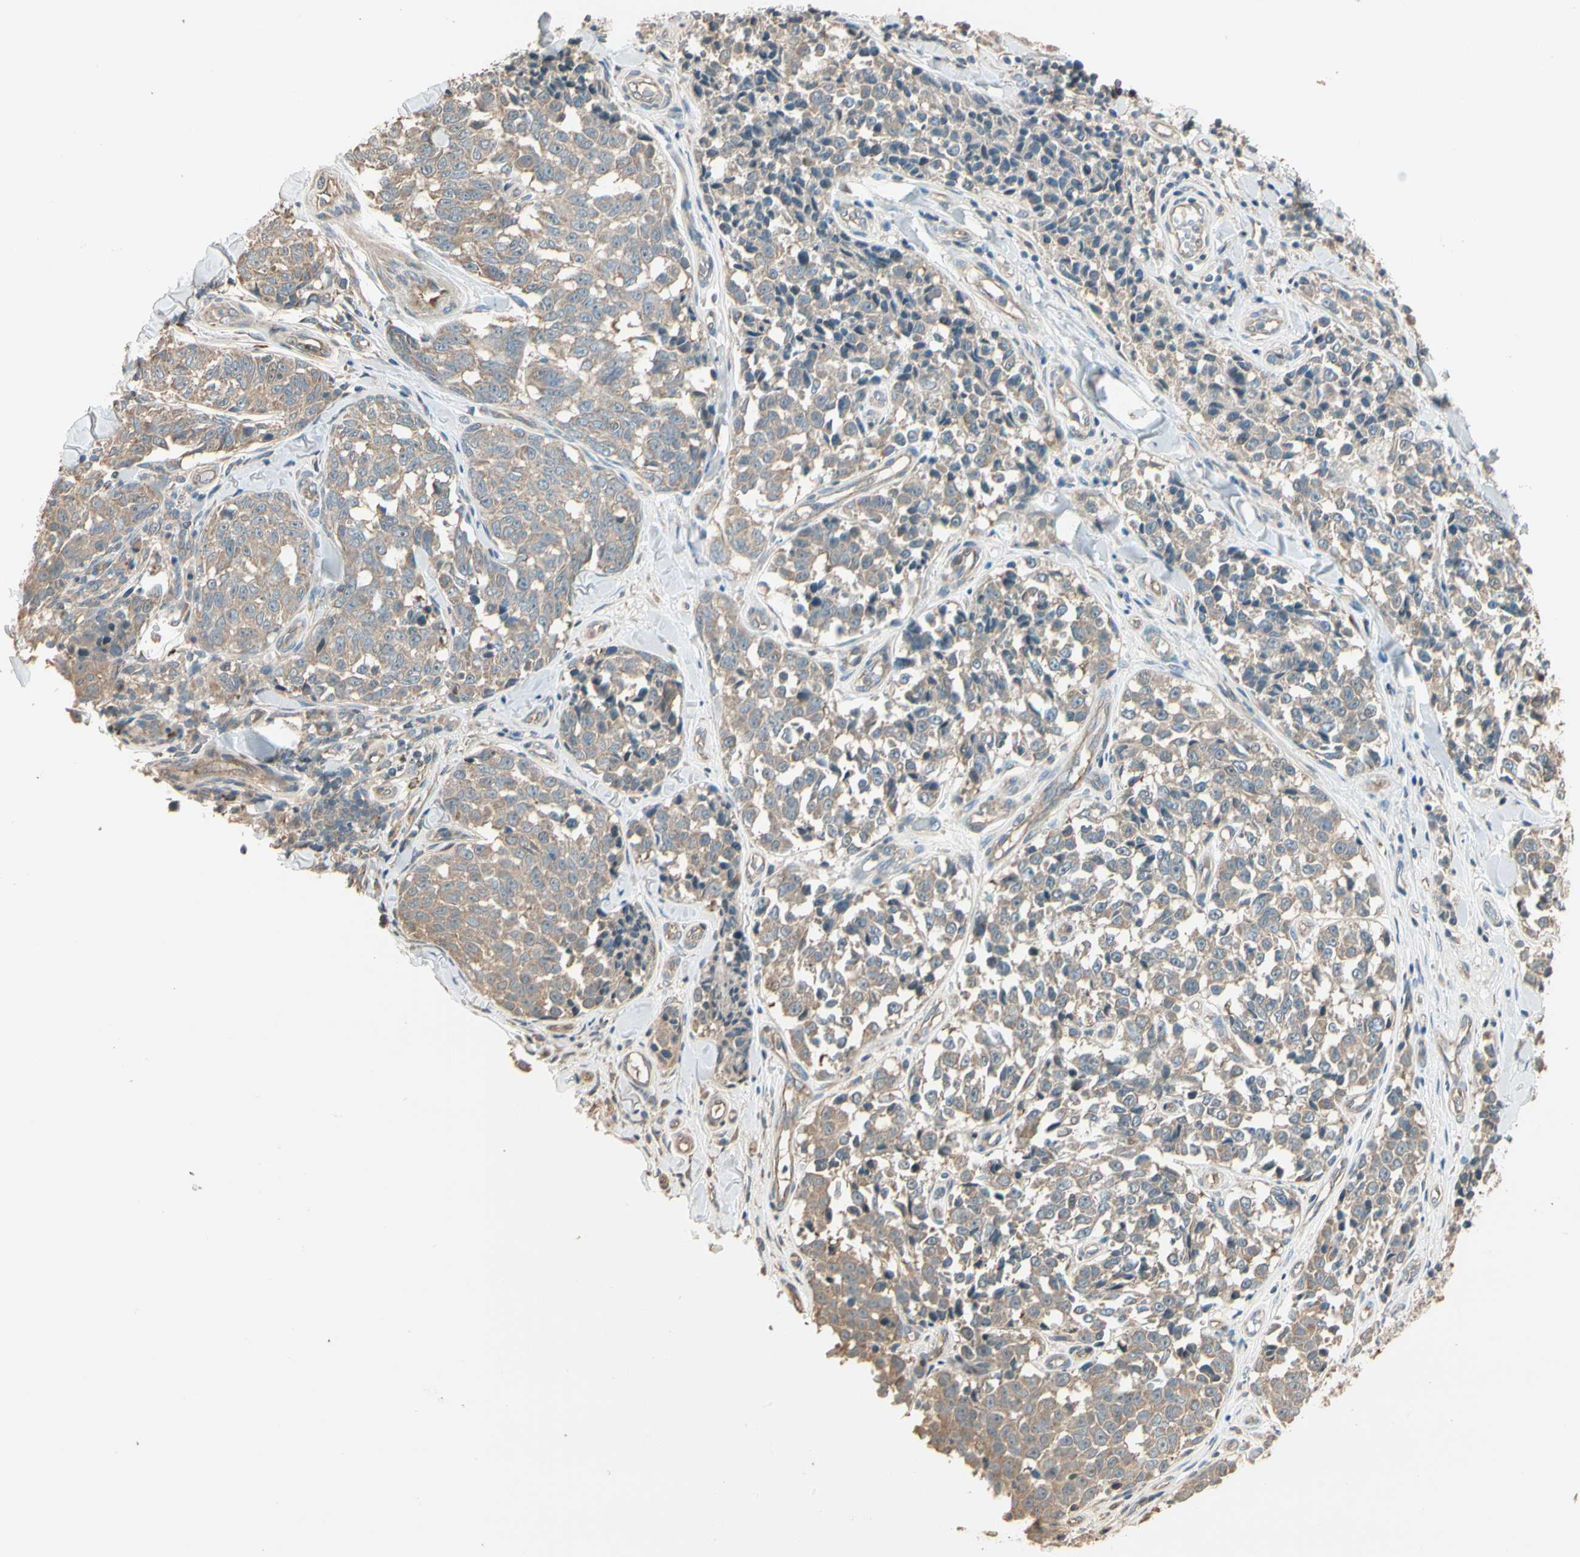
{"staining": {"intensity": "weak", "quantity": ">75%", "location": "cytoplasmic/membranous"}, "tissue": "melanoma", "cell_type": "Tumor cells", "image_type": "cancer", "snomed": [{"axis": "morphology", "description": "Malignant melanoma, NOS"}, {"axis": "topography", "description": "Skin"}], "caption": "The image demonstrates a brown stain indicating the presence of a protein in the cytoplasmic/membranous of tumor cells in malignant melanoma.", "gene": "TNFRSF21", "patient": {"sex": "female", "age": 64}}